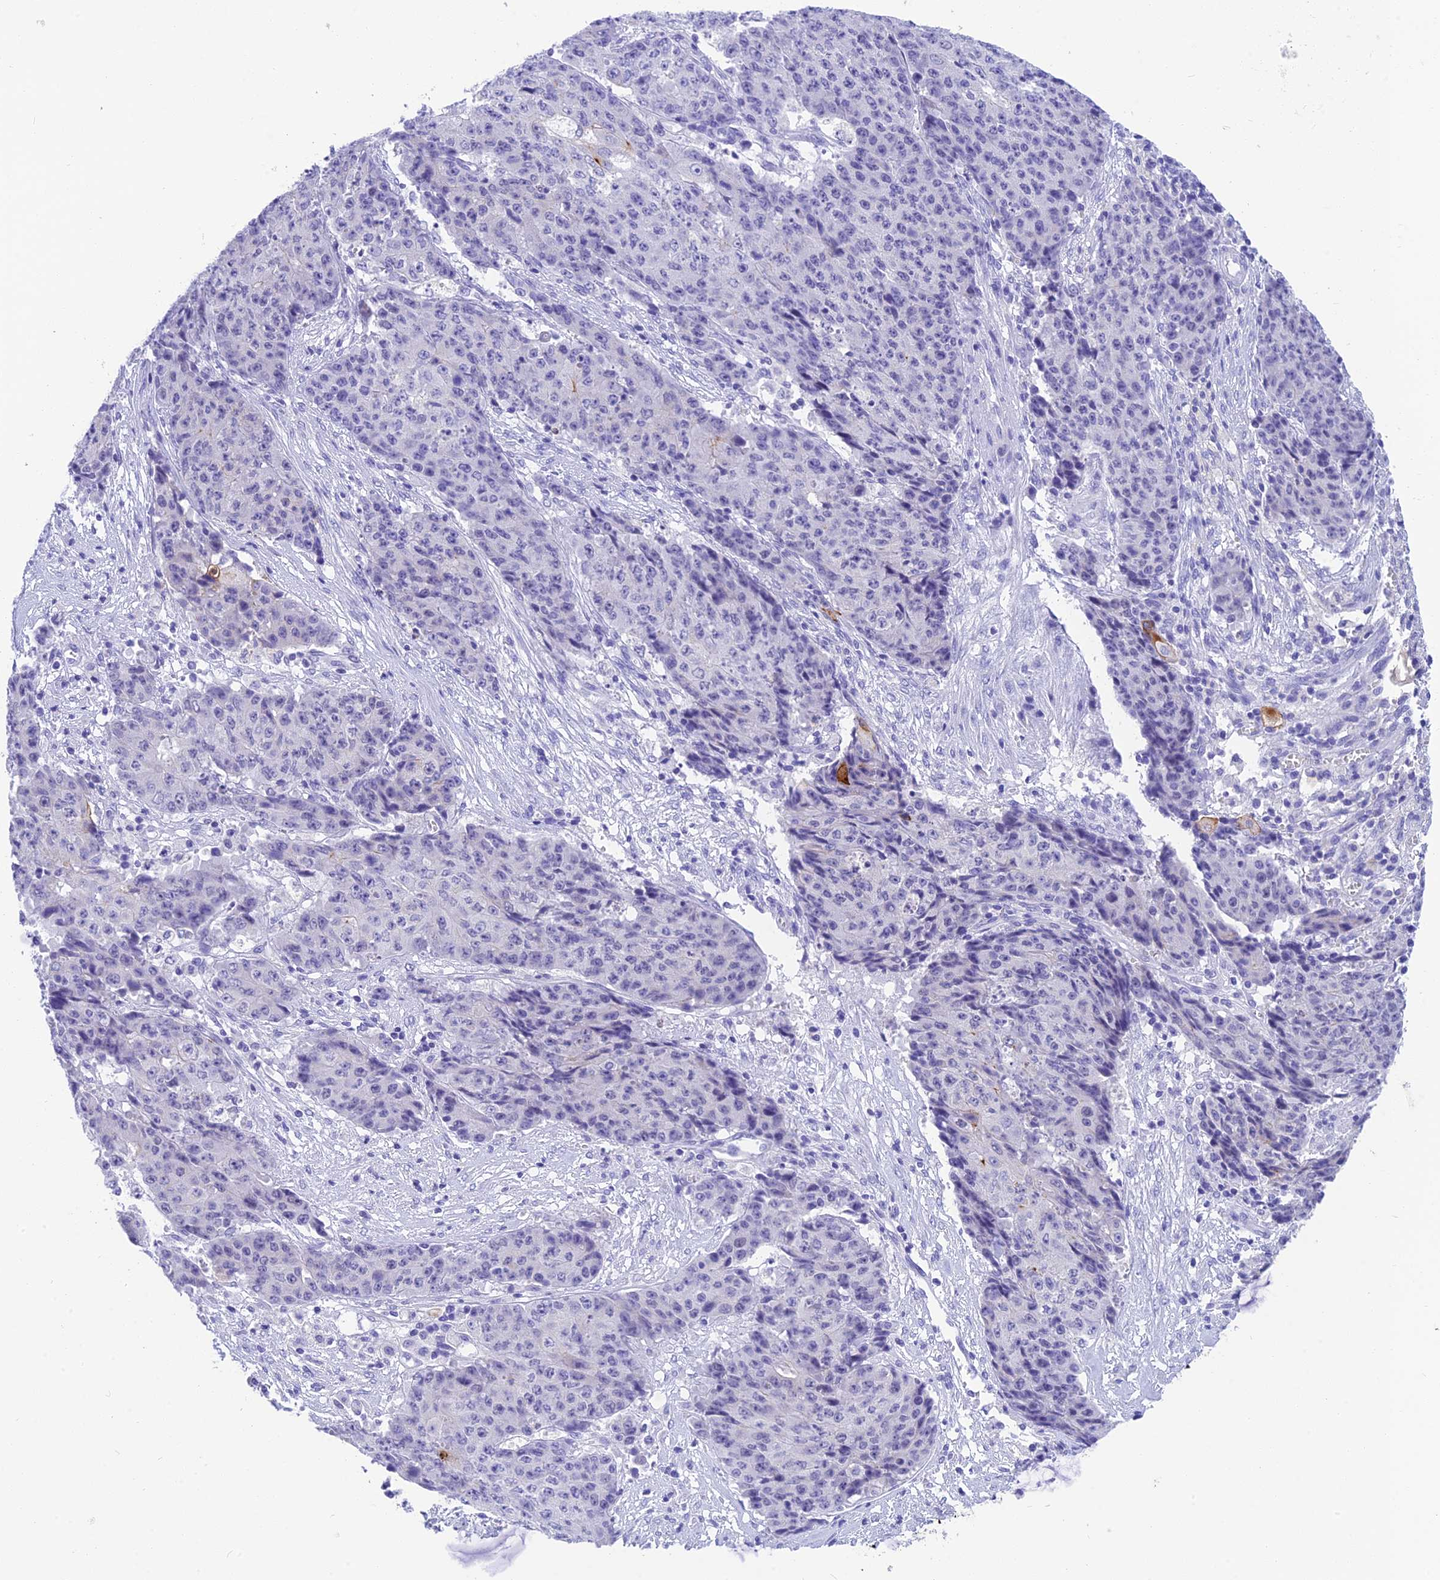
{"staining": {"intensity": "moderate", "quantity": "<25%", "location": "cytoplasmic/membranous"}, "tissue": "ovarian cancer", "cell_type": "Tumor cells", "image_type": "cancer", "snomed": [{"axis": "morphology", "description": "Carcinoma, endometroid"}, {"axis": "topography", "description": "Ovary"}], "caption": "Immunohistochemistry of human endometroid carcinoma (ovarian) demonstrates low levels of moderate cytoplasmic/membranous staining in about <25% of tumor cells.", "gene": "KDELR3", "patient": {"sex": "female", "age": 42}}